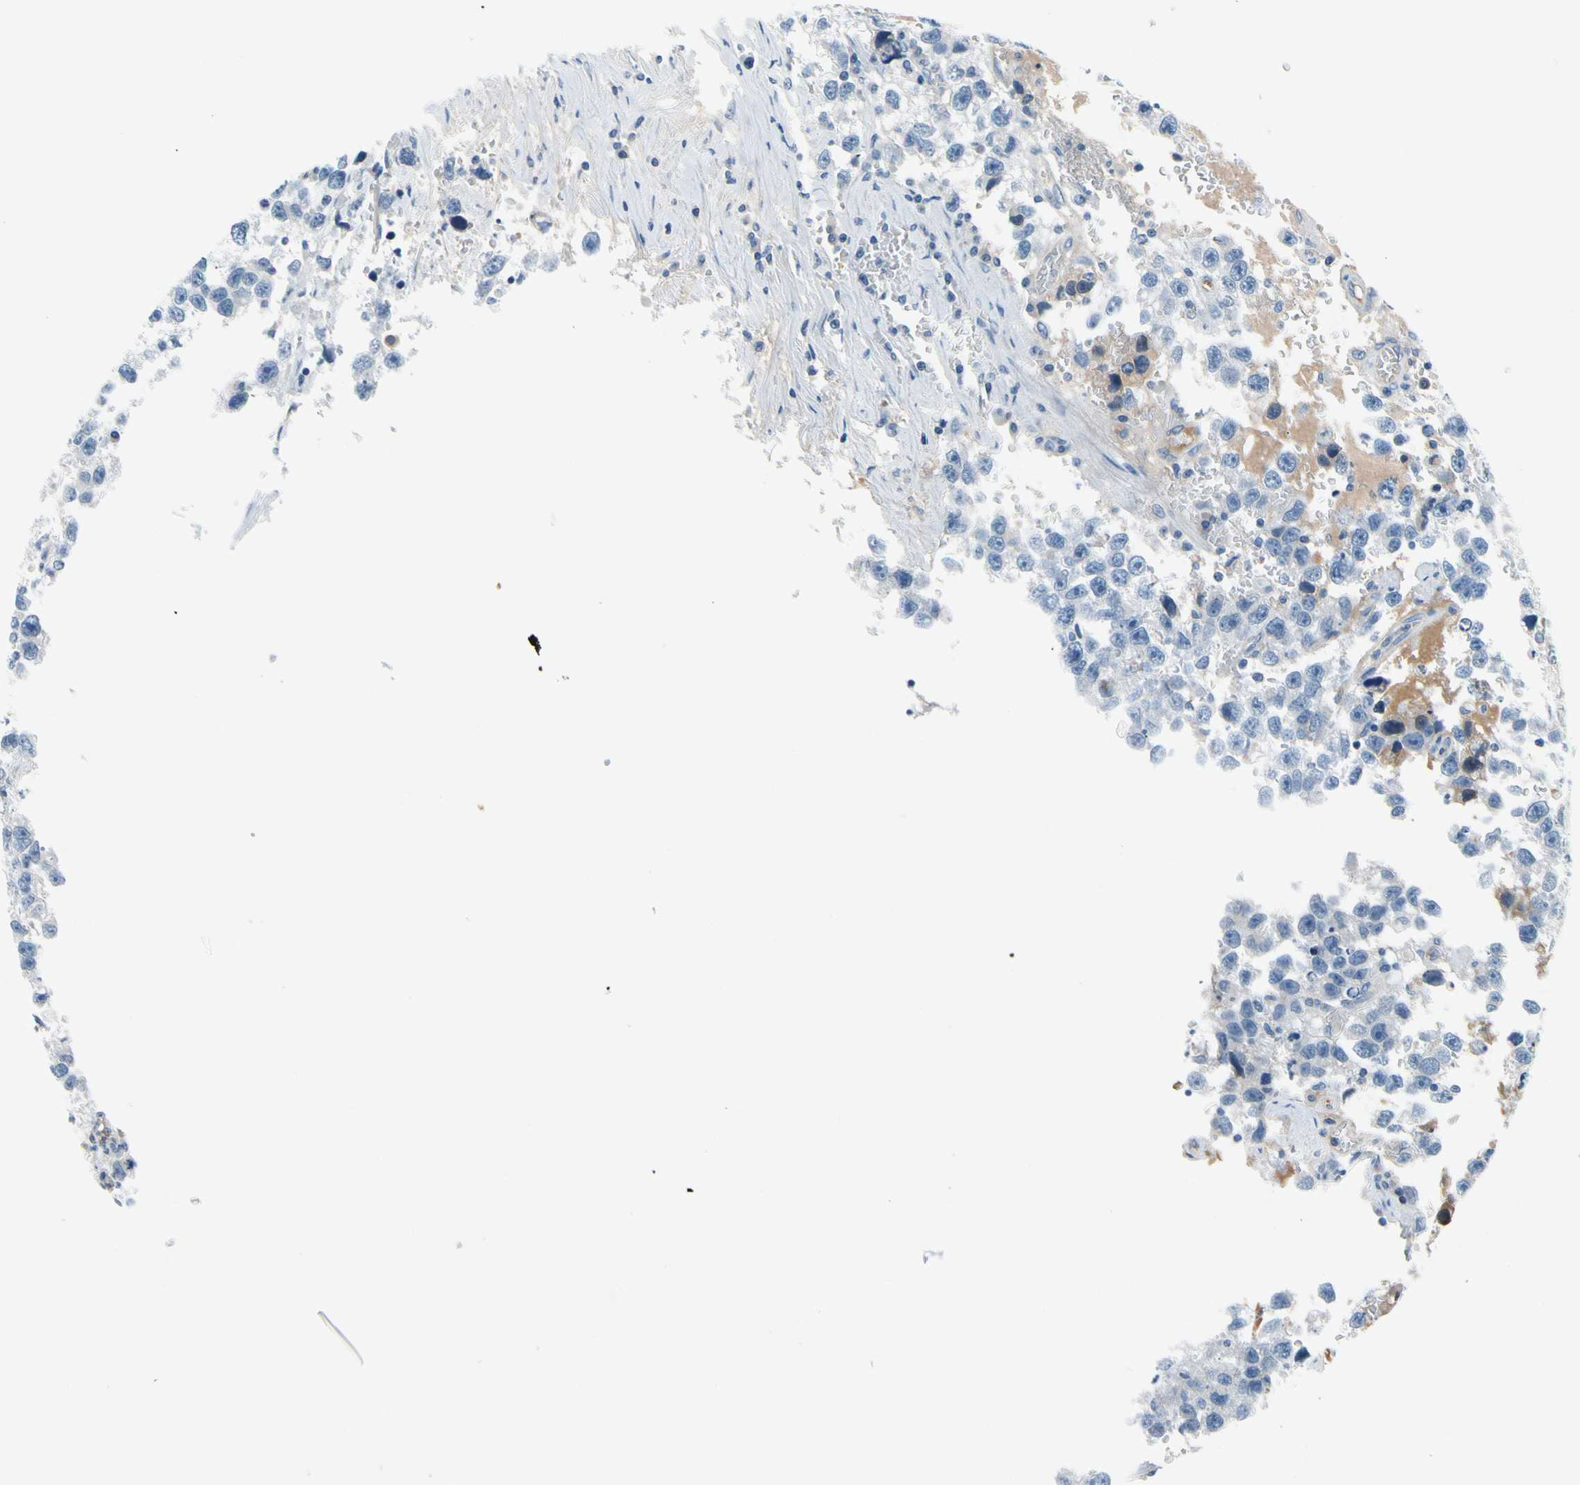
{"staining": {"intensity": "negative", "quantity": "none", "location": "none"}, "tissue": "testis cancer", "cell_type": "Tumor cells", "image_type": "cancer", "snomed": [{"axis": "morphology", "description": "Seminoma, NOS"}, {"axis": "topography", "description": "Testis"}], "caption": "DAB immunohistochemical staining of human seminoma (testis) shows no significant positivity in tumor cells. (DAB immunohistochemistry (IHC), high magnification).", "gene": "CNDP1", "patient": {"sex": "male", "age": 33}}